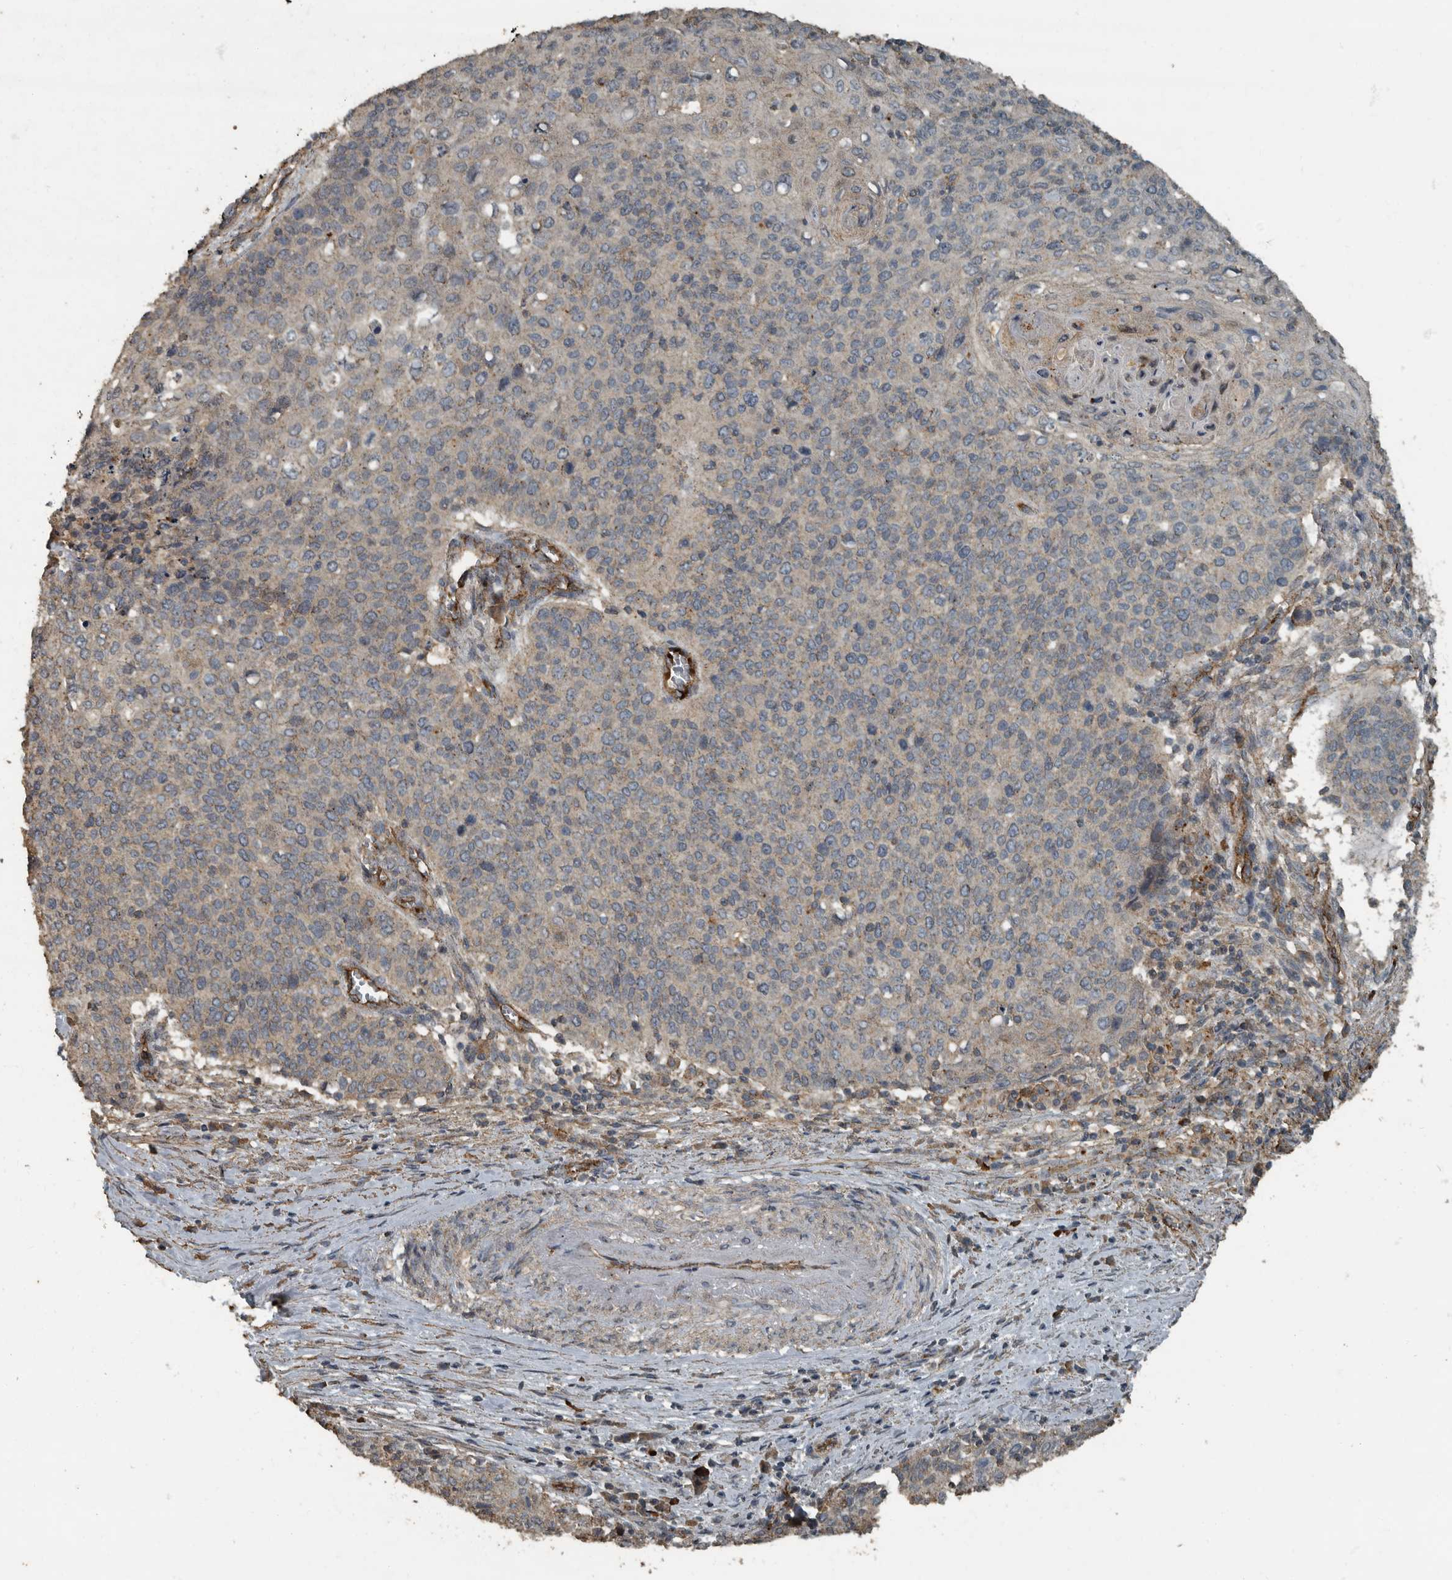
{"staining": {"intensity": "negative", "quantity": "none", "location": "none"}, "tissue": "cervical cancer", "cell_type": "Tumor cells", "image_type": "cancer", "snomed": [{"axis": "morphology", "description": "Squamous cell carcinoma, NOS"}, {"axis": "topography", "description": "Cervix"}], "caption": "This photomicrograph is of cervical cancer stained with immunohistochemistry to label a protein in brown with the nuclei are counter-stained blue. There is no positivity in tumor cells.", "gene": "IL15RA", "patient": {"sex": "female", "age": 39}}